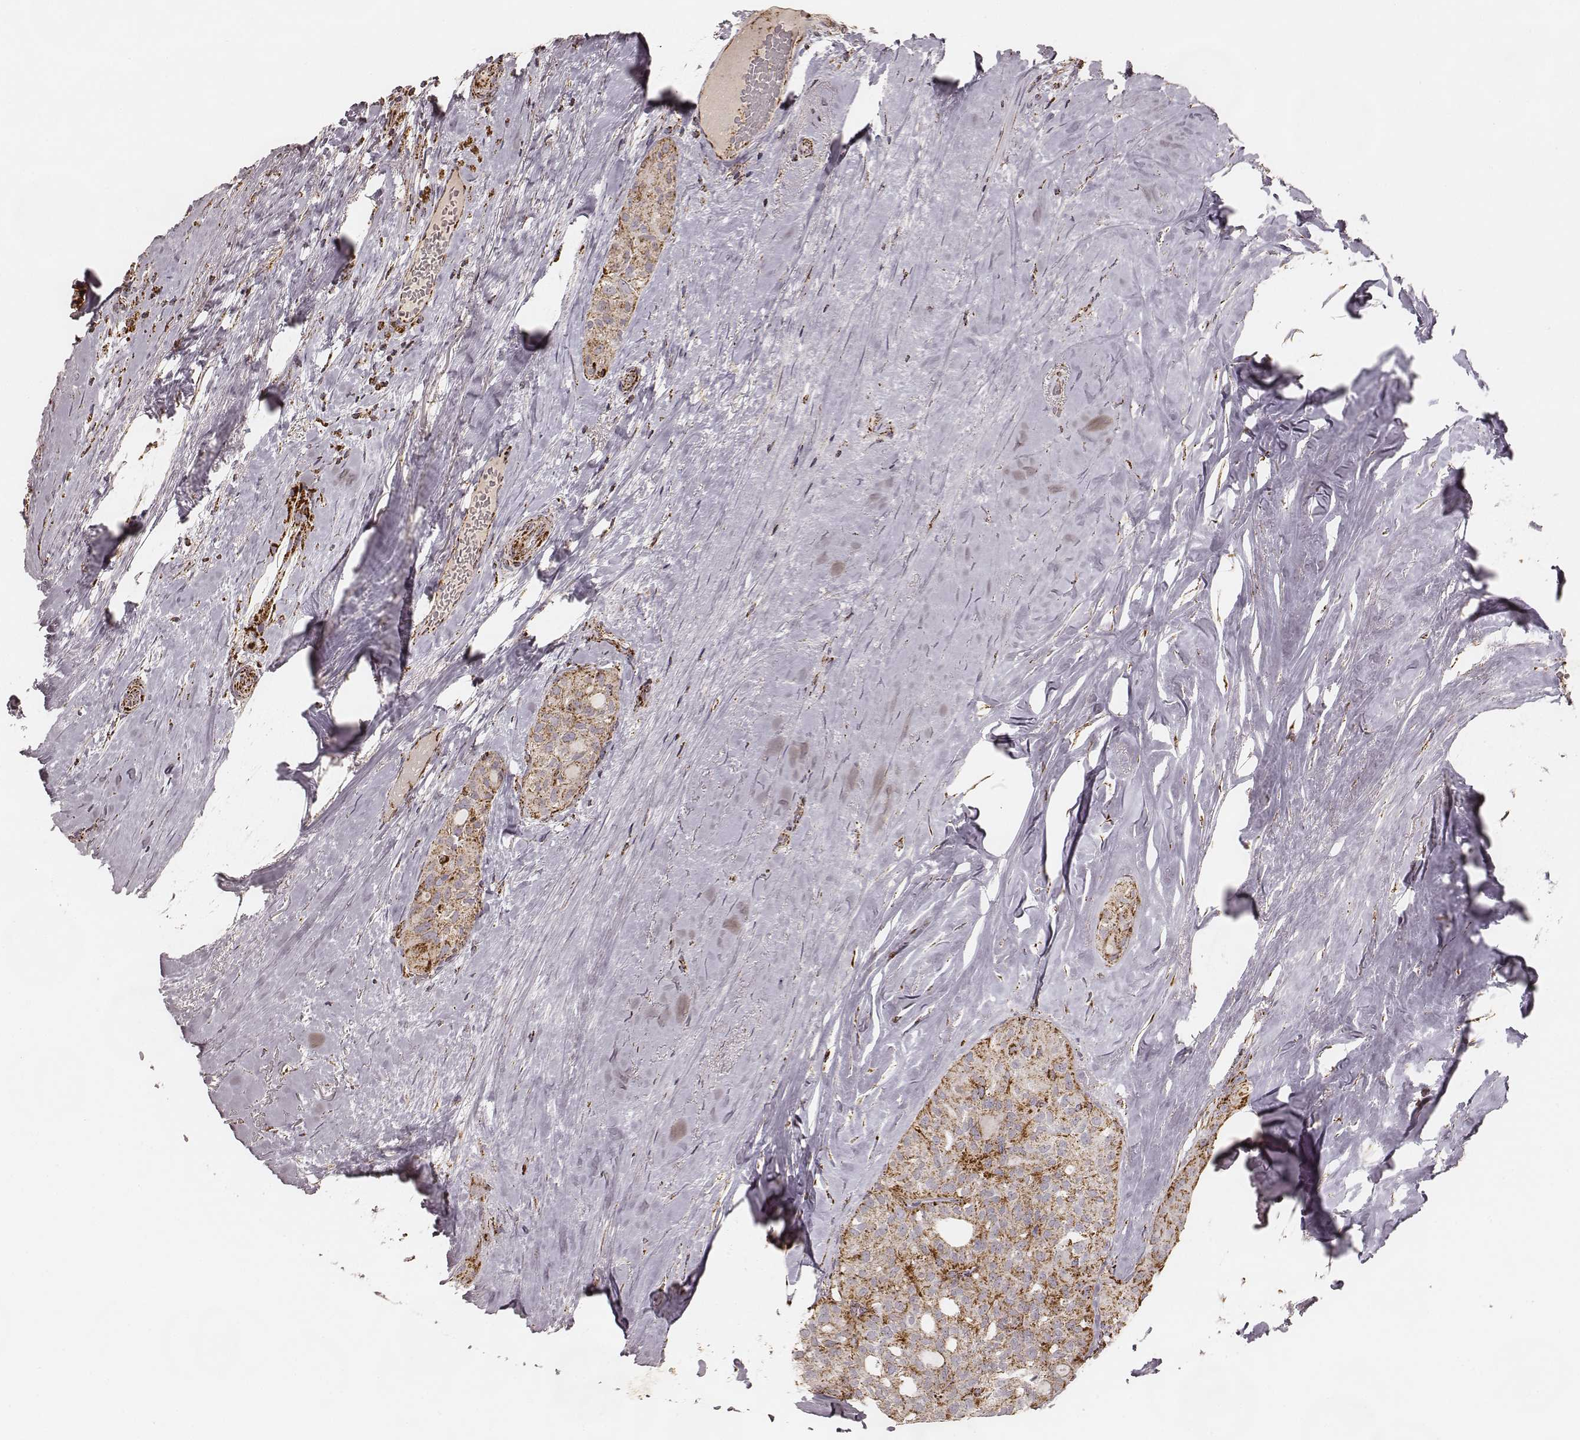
{"staining": {"intensity": "strong", "quantity": ">75%", "location": "cytoplasmic/membranous"}, "tissue": "thyroid cancer", "cell_type": "Tumor cells", "image_type": "cancer", "snomed": [{"axis": "morphology", "description": "Follicular adenoma carcinoma, NOS"}, {"axis": "topography", "description": "Thyroid gland"}], "caption": "This image displays thyroid follicular adenoma carcinoma stained with immunohistochemistry (IHC) to label a protein in brown. The cytoplasmic/membranous of tumor cells show strong positivity for the protein. Nuclei are counter-stained blue.", "gene": "CS", "patient": {"sex": "male", "age": 75}}